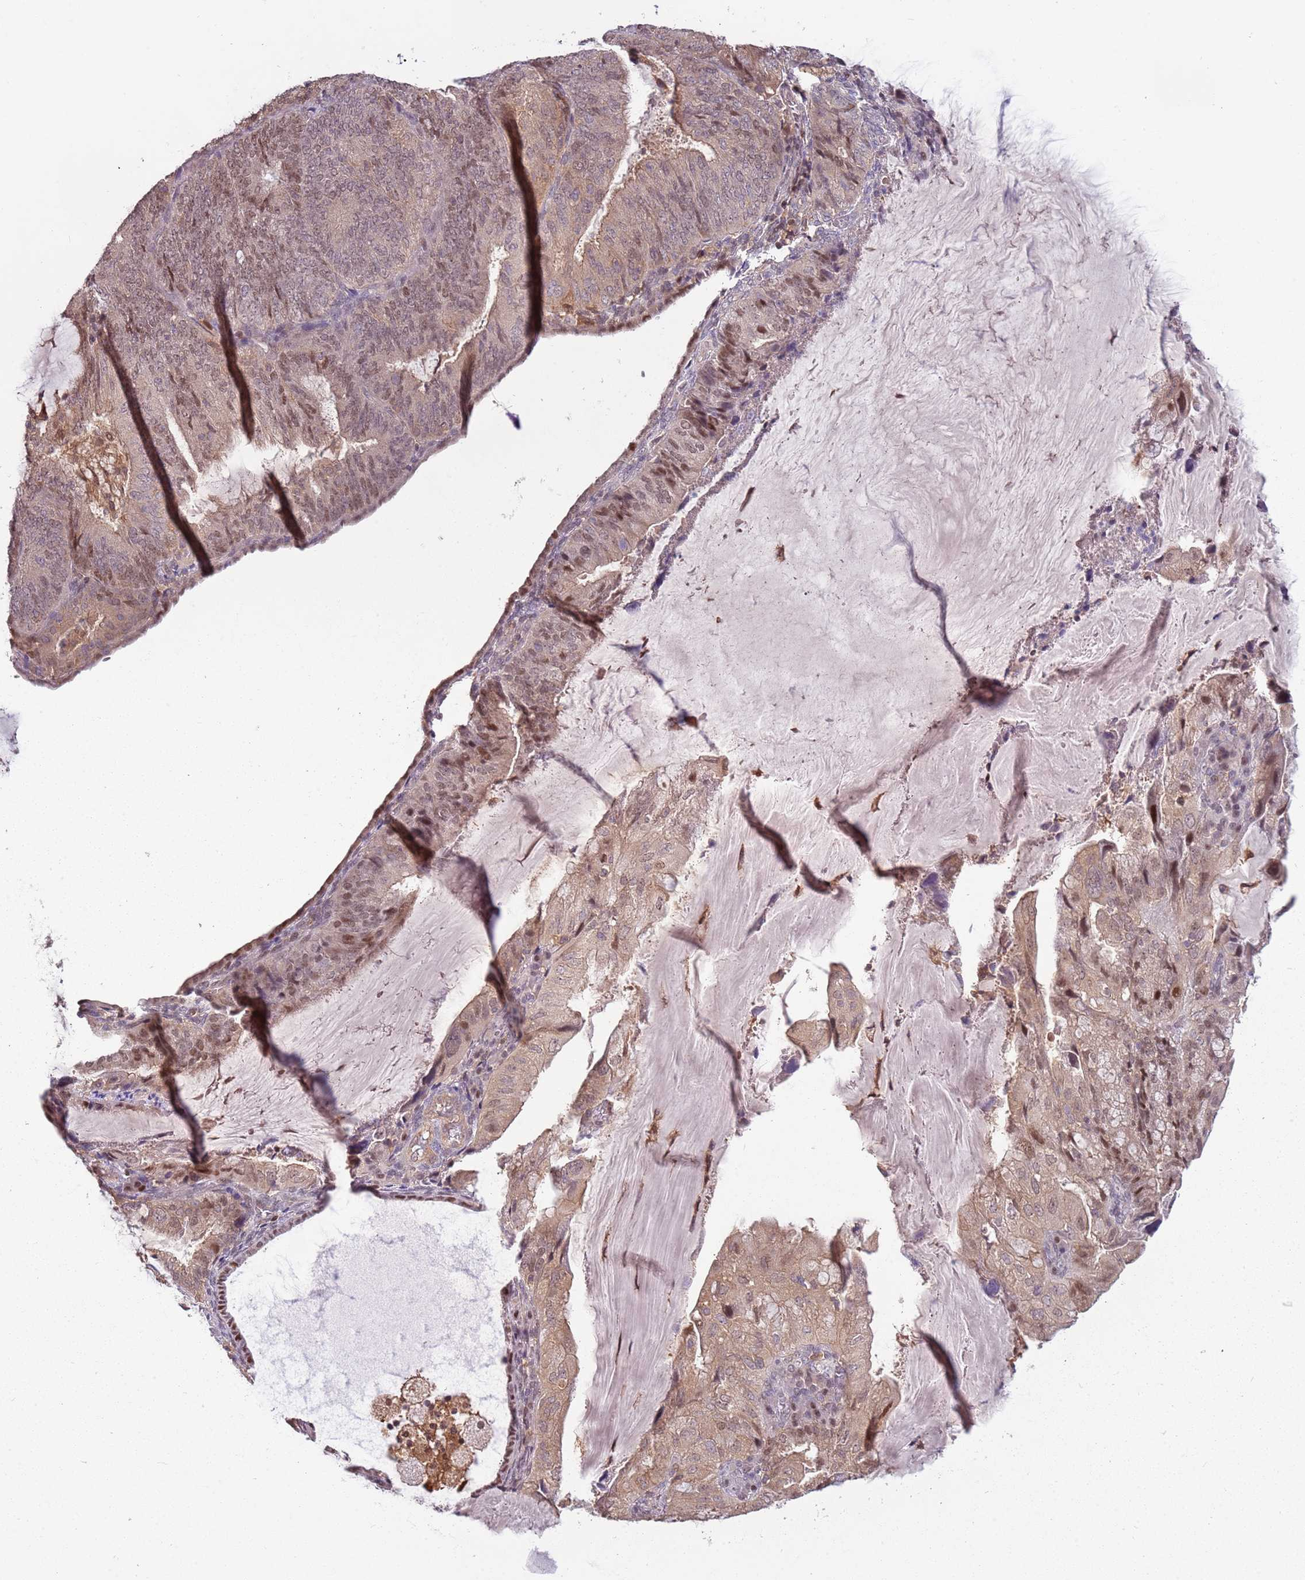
{"staining": {"intensity": "moderate", "quantity": ">75%", "location": "nuclear"}, "tissue": "endometrial cancer", "cell_type": "Tumor cells", "image_type": "cancer", "snomed": [{"axis": "morphology", "description": "Adenocarcinoma, NOS"}, {"axis": "topography", "description": "Endometrium"}], "caption": "Protein staining by immunohistochemistry (IHC) shows moderate nuclear positivity in about >75% of tumor cells in endometrial cancer (adenocarcinoma).", "gene": "GSTO2", "patient": {"sex": "female", "age": 81}}